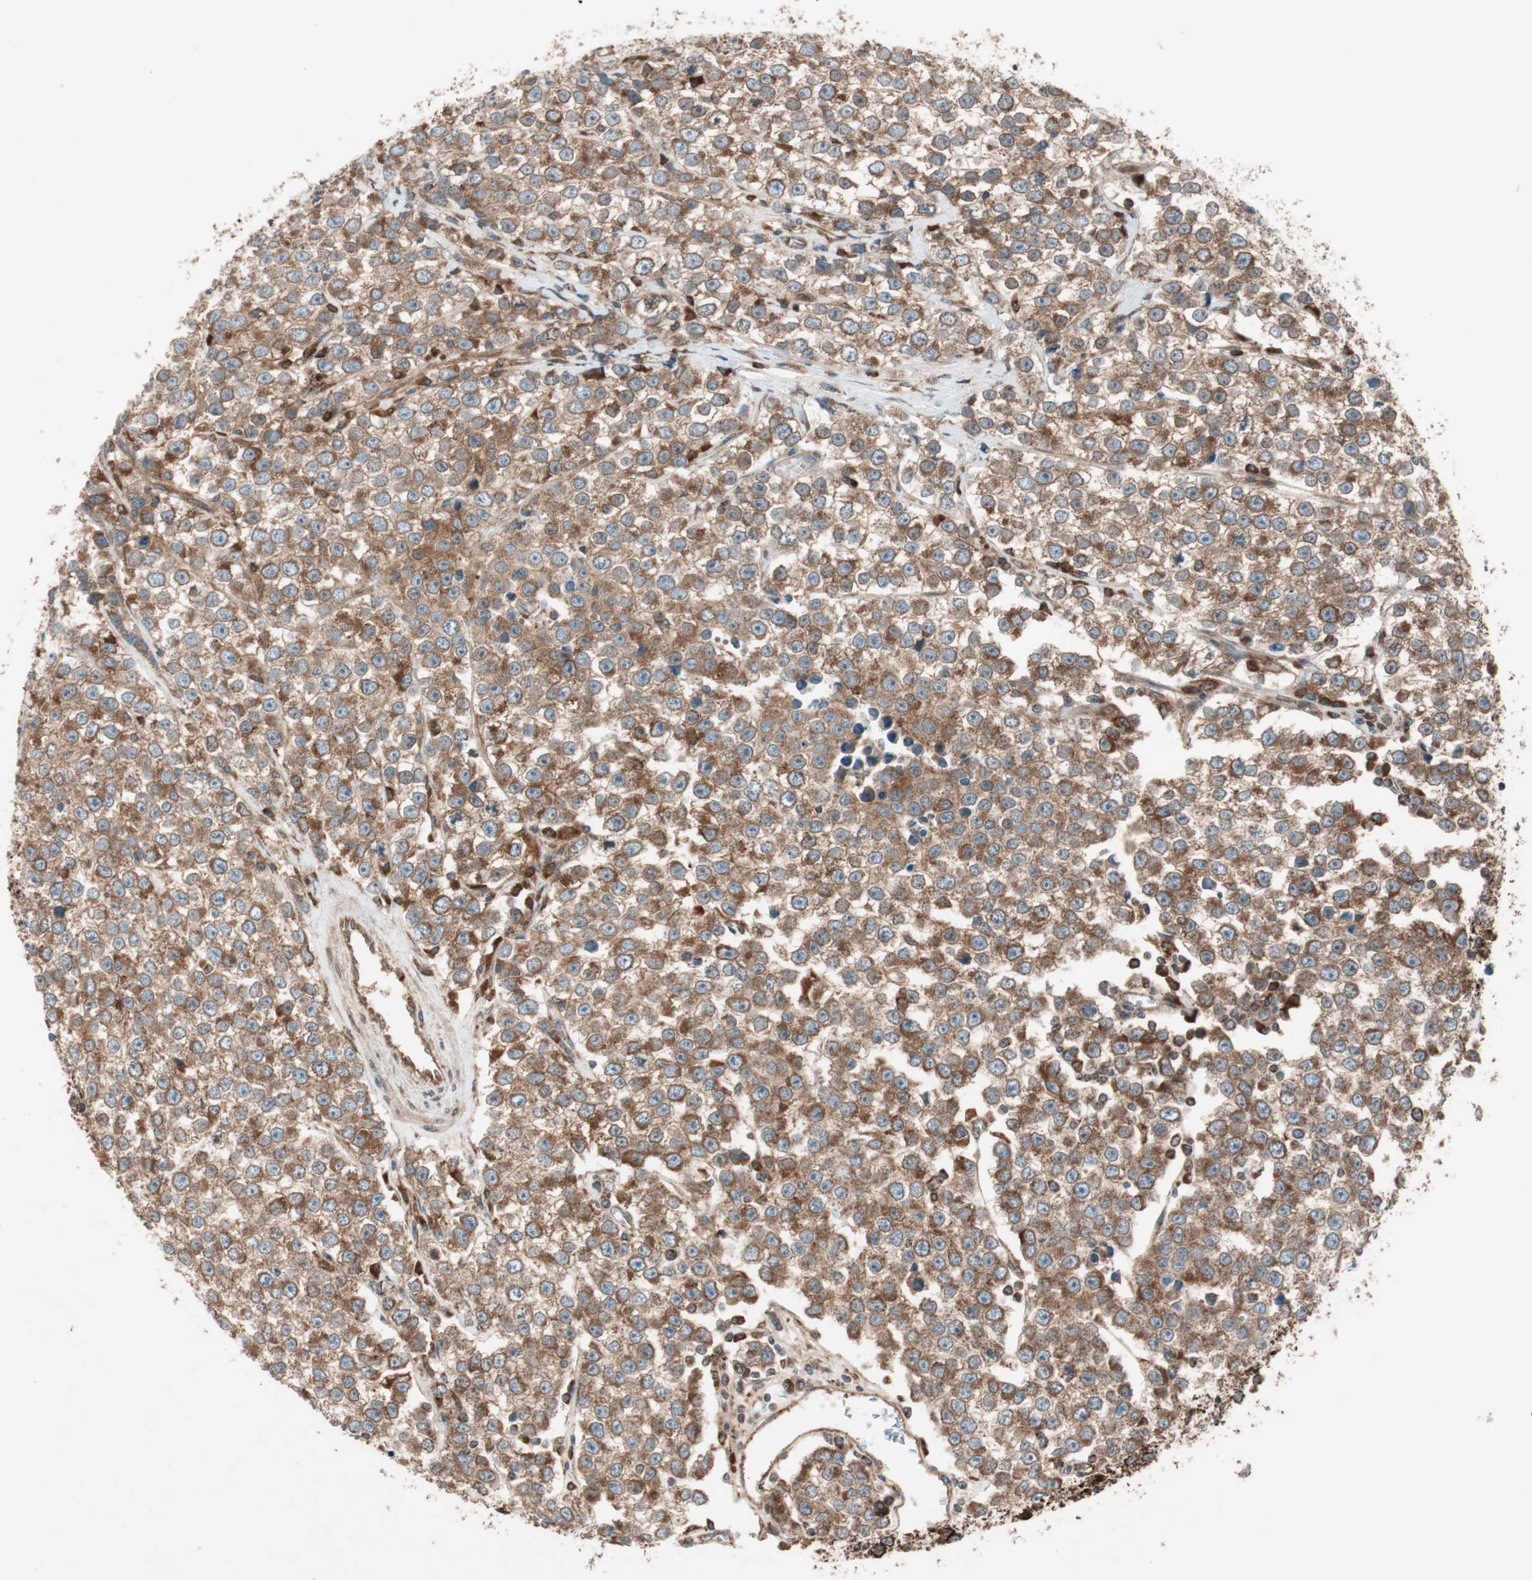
{"staining": {"intensity": "moderate", "quantity": ">75%", "location": "cytoplasmic/membranous"}, "tissue": "testis cancer", "cell_type": "Tumor cells", "image_type": "cancer", "snomed": [{"axis": "morphology", "description": "Seminoma, NOS"}, {"axis": "morphology", "description": "Carcinoma, Embryonal, NOS"}, {"axis": "topography", "description": "Testis"}], "caption": "Testis seminoma tissue reveals moderate cytoplasmic/membranous positivity in approximately >75% of tumor cells", "gene": "RAB5A", "patient": {"sex": "male", "age": 52}}